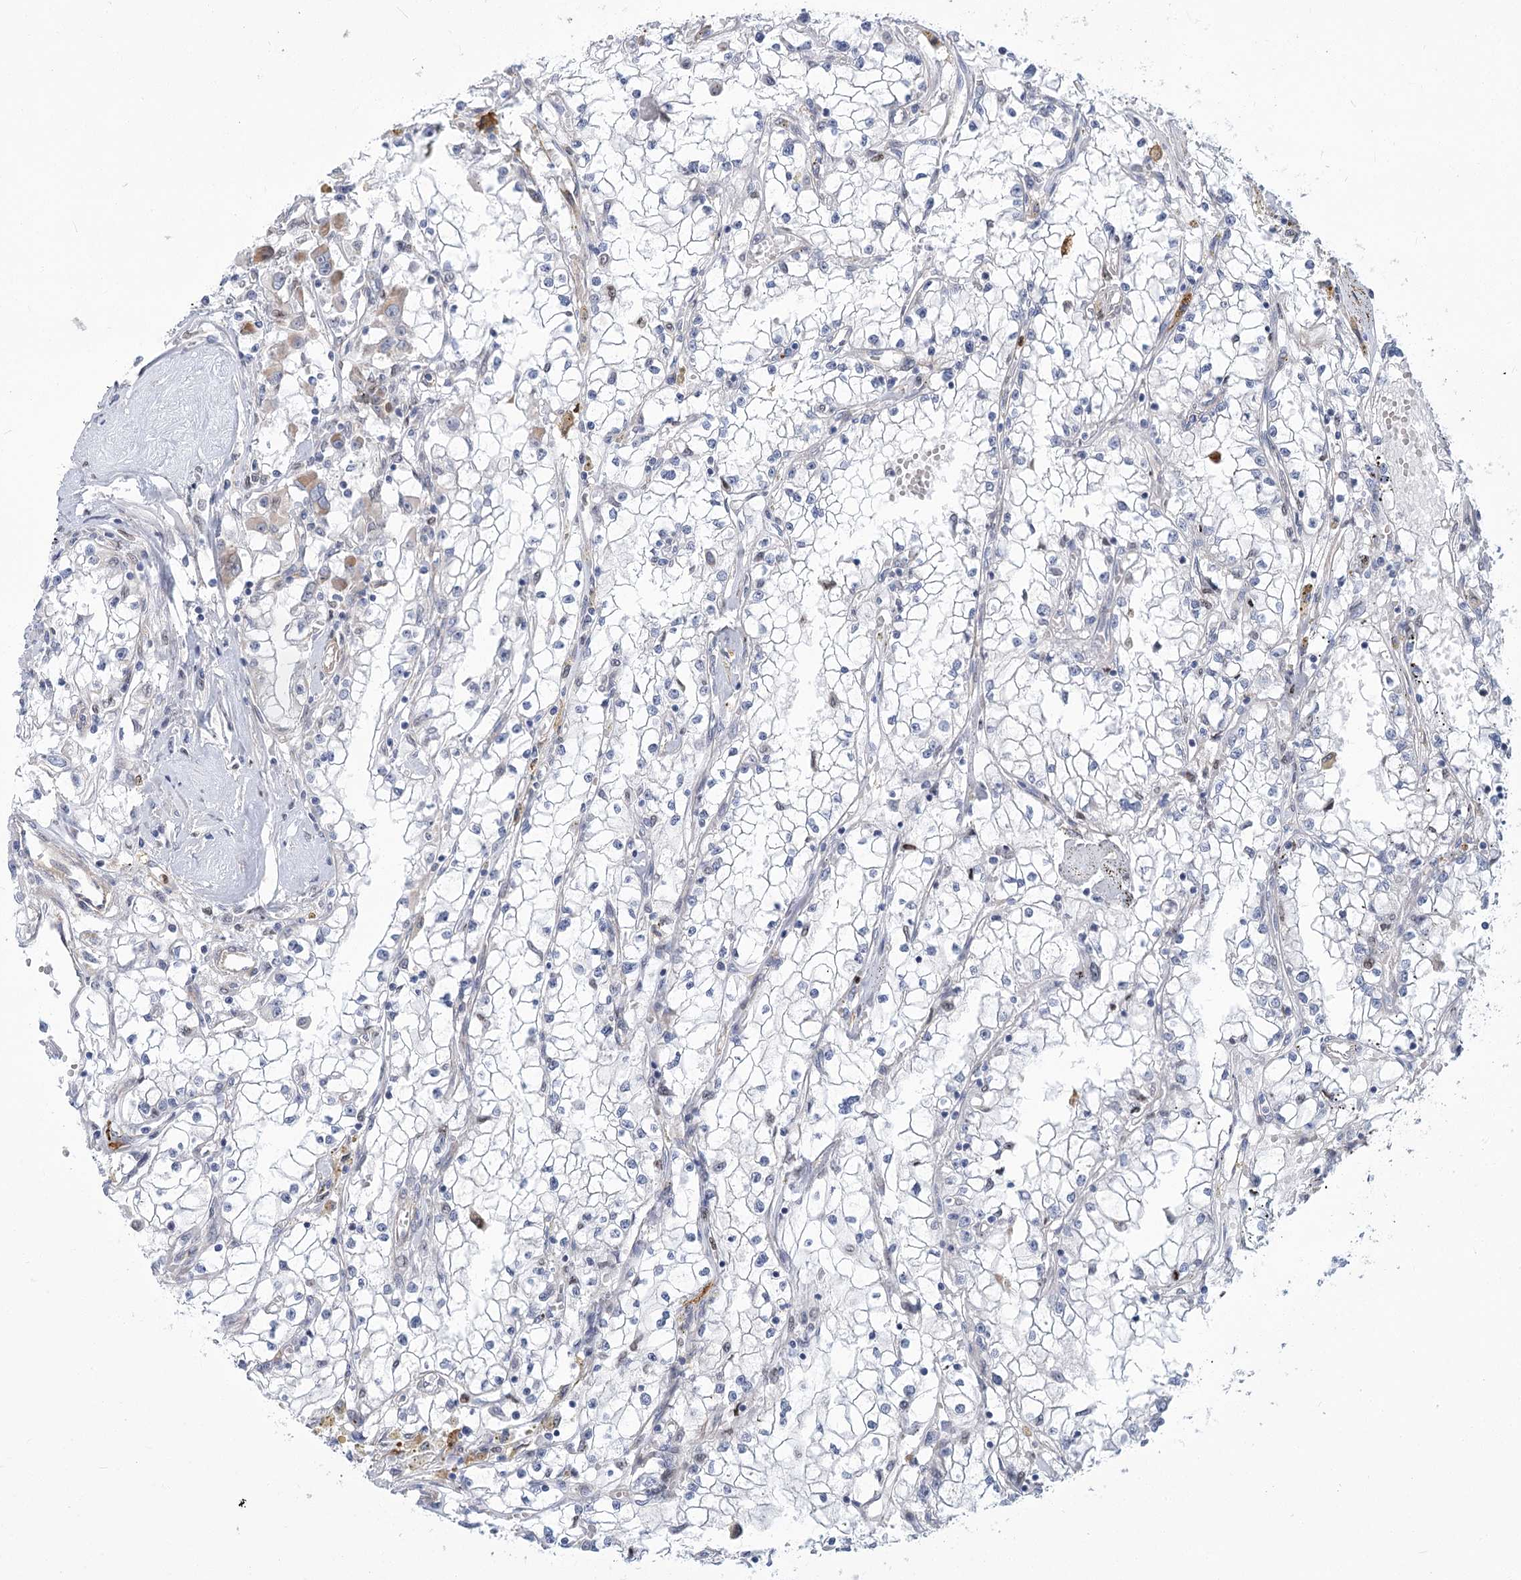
{"staining": {"intensity": "negative", "quantity": "none", "location": "none"}, "tissue": "renal cancer", "cell_type": "Tumor cells", "image_type": "cancer", "snomed": [{"axis": "morphology", "description": "Adenocarcinoma, NOS"}, {"axis": "topography", "description": "Kidney"}], "caption": "There is no significant expression in tumor cells of renal cancer.", "gene": "THAP6", "patient": {"sex": "male", "age": 56}}